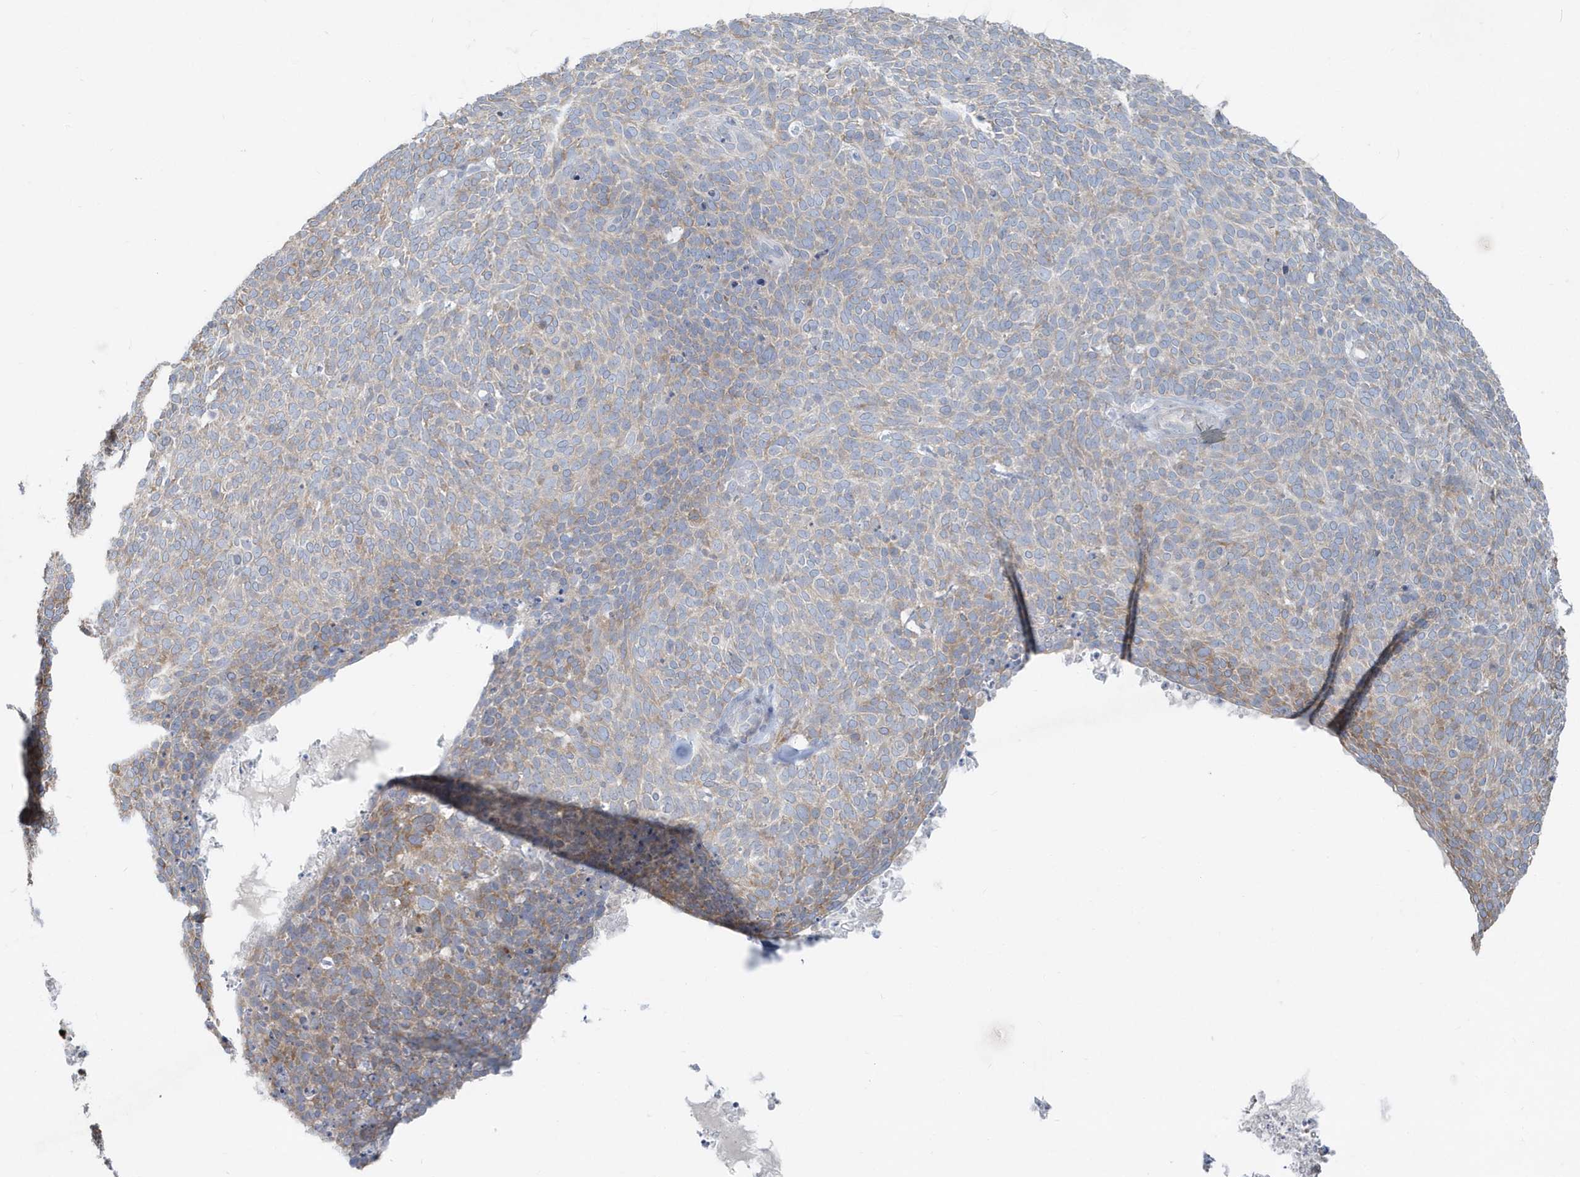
{"staining": {"intensity": "weak", "quantity": "<25%", "location": "cytoplasmic/membranous"}, "tissue": "skin cancer", "cell_type": "Tumor cells", "image_type": "cancer", "snomed": [{"axis": "morphology", "description": "Squamous cell carcinoma, NOS"}, {"axis": "topography", "description": "Skin"}], "caption": "High magnification brightfield microscopy of skin cancer stained with DAB (brown) and counterstained with hematoxylin (blue): tumor cells show no significant positivity.", "gene": "CCNJ", "patient": {"sex": "female", "age": 90}}